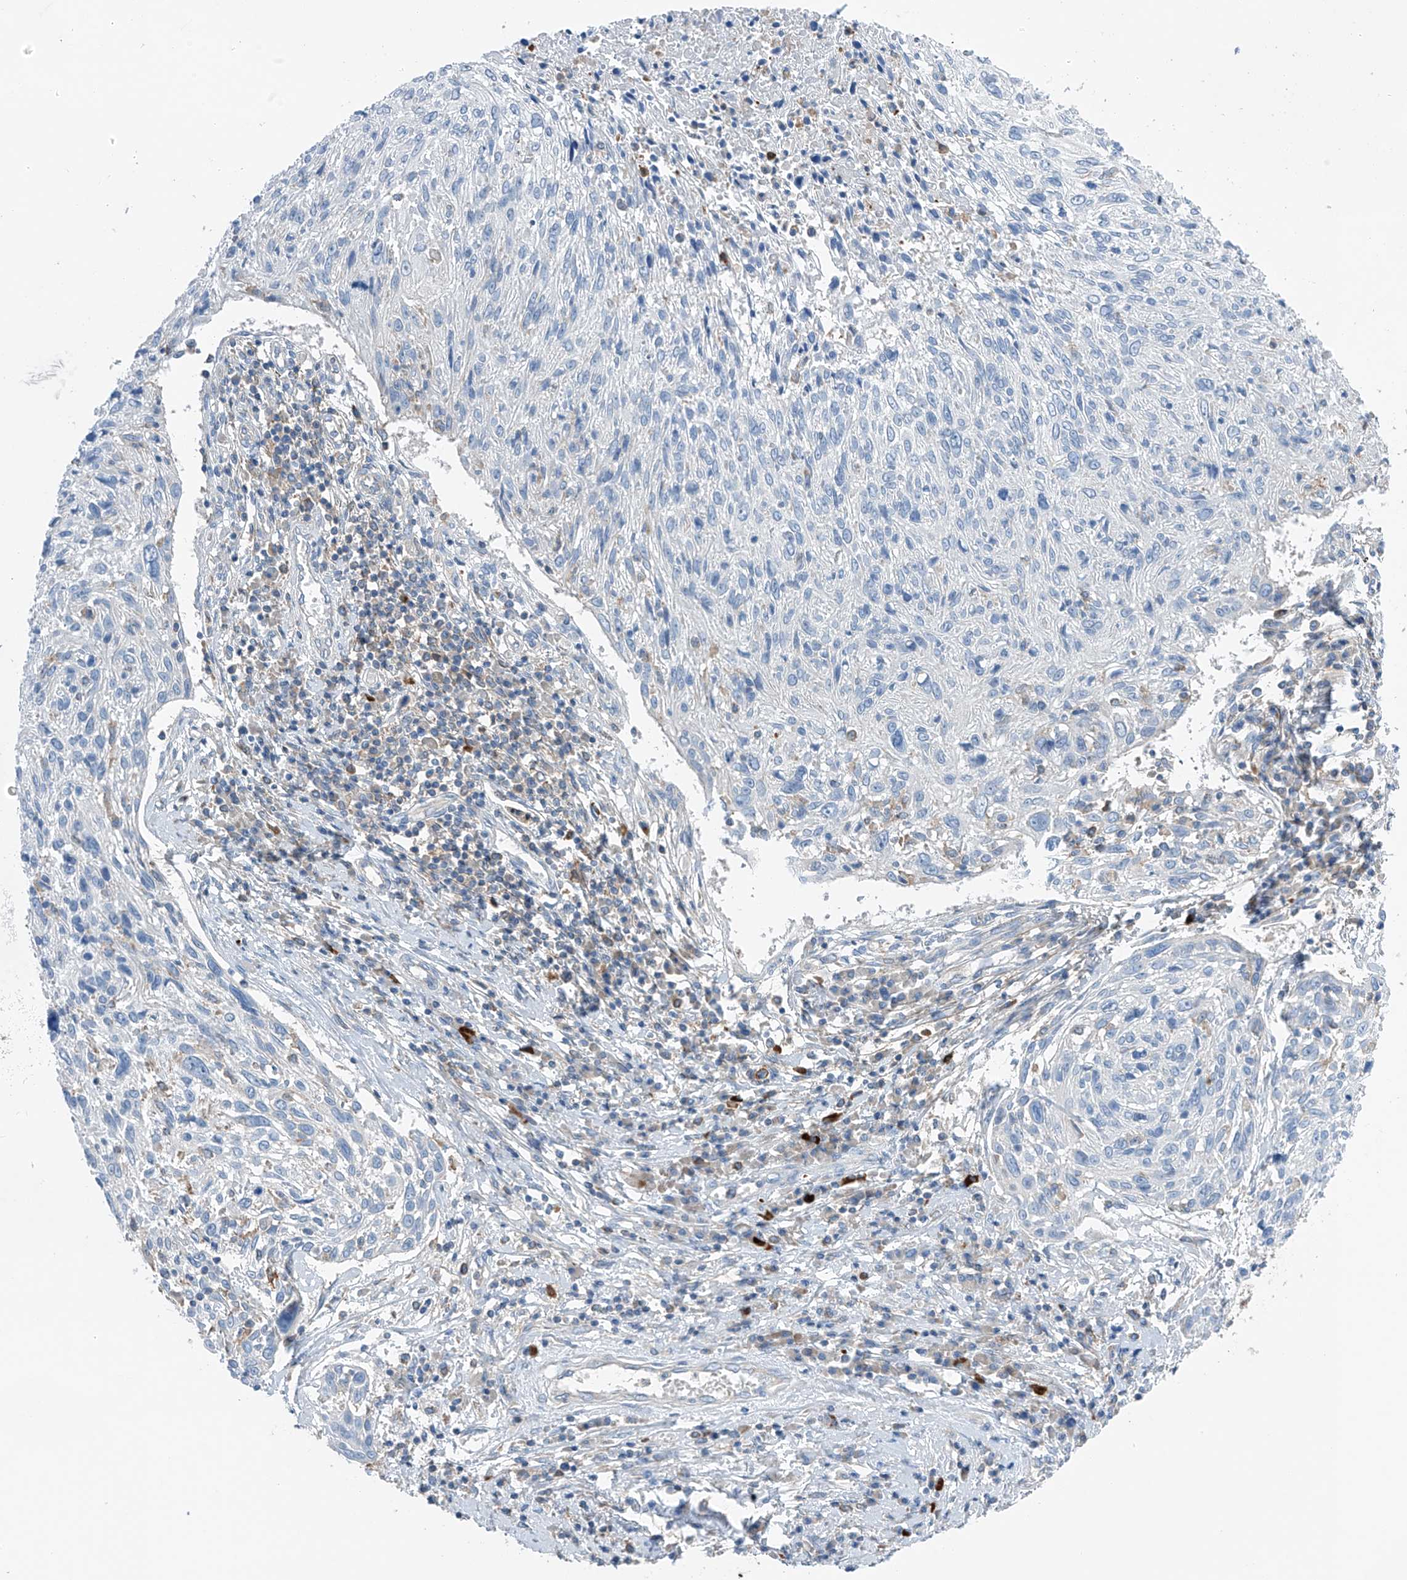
{"staining": {"intensity": "negative", "quantity": "none", "location": "none"}, "tissue": "cervical cancer", "cell_type": "Tumor cells", "image_type": "cancer", "snomed": [{"axis": "morphology", "description": "Squamous cell carcinoma, NOS"}, {"axis": "topography", "description": "Cervix"}], "caption": "Immunohistochemistry photomicrograph of neoplastic tissue: cervical cancer stained with DAB (3,3'-diaminobenzidine) reveals no significant protein staining in tumor cells.", "gene": "NALCN", "patient": {"sex": "female", "age": 51}}